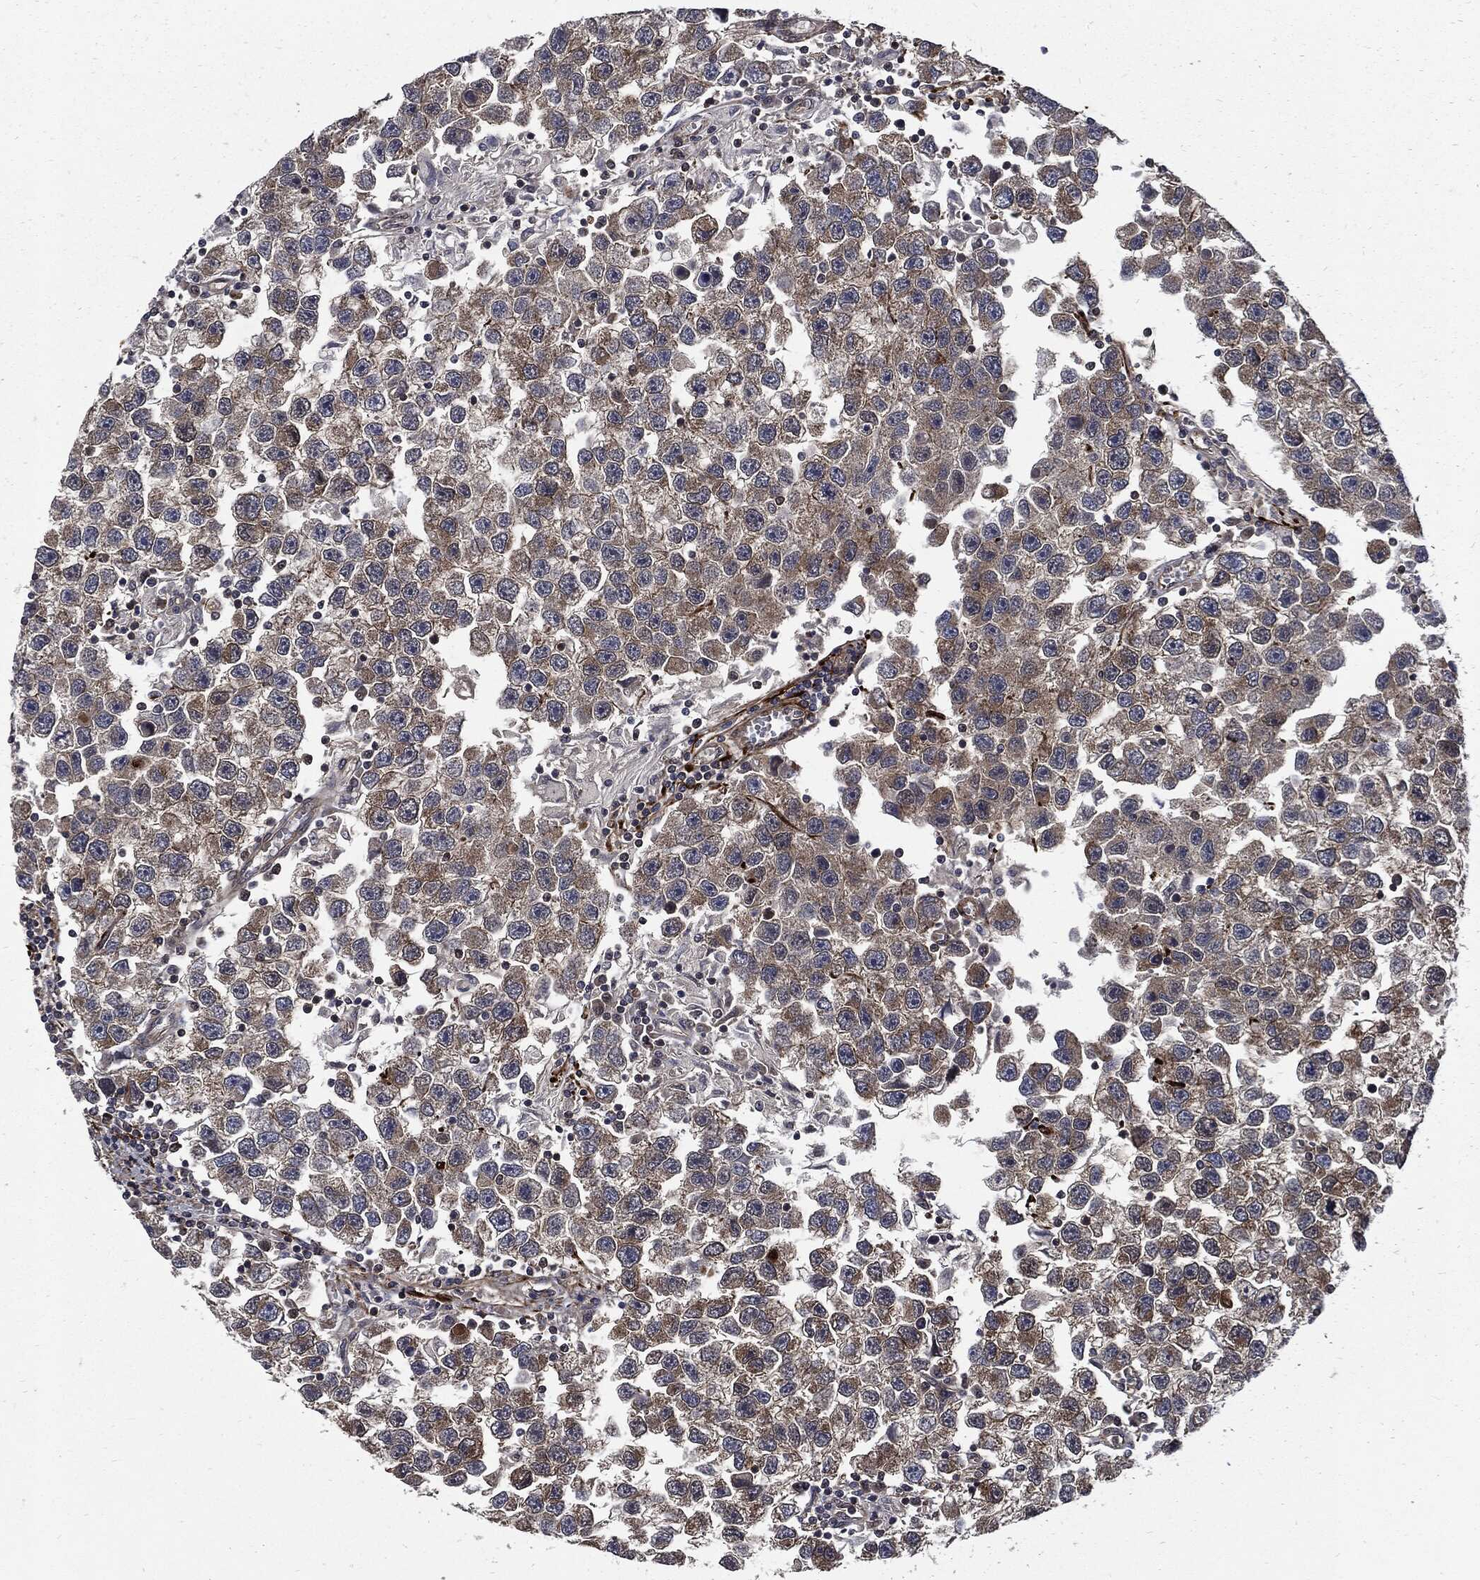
{"staining": {"intensity": "moderate", "quantity": "25%-75%", "location": "cytoplasmic/membranous"}, "tissue": "testis cancer", "cell_type": "Tumor cells", "image_type": "cancer", "snomed": [{"axis": "morphology", "description": "Seminoma, NOS"}, {"axis": "topography", "description": "Testis"}], "caption": "Immunohistochemistry image of human testis seminoma stained for a protein (brown), which reveals medium levels of moderate cytoplasmic/membranous staining in about 25%-75% of tumor cells.", "gene": "CLU", "patient": {"sex": "male", "age": 26}}